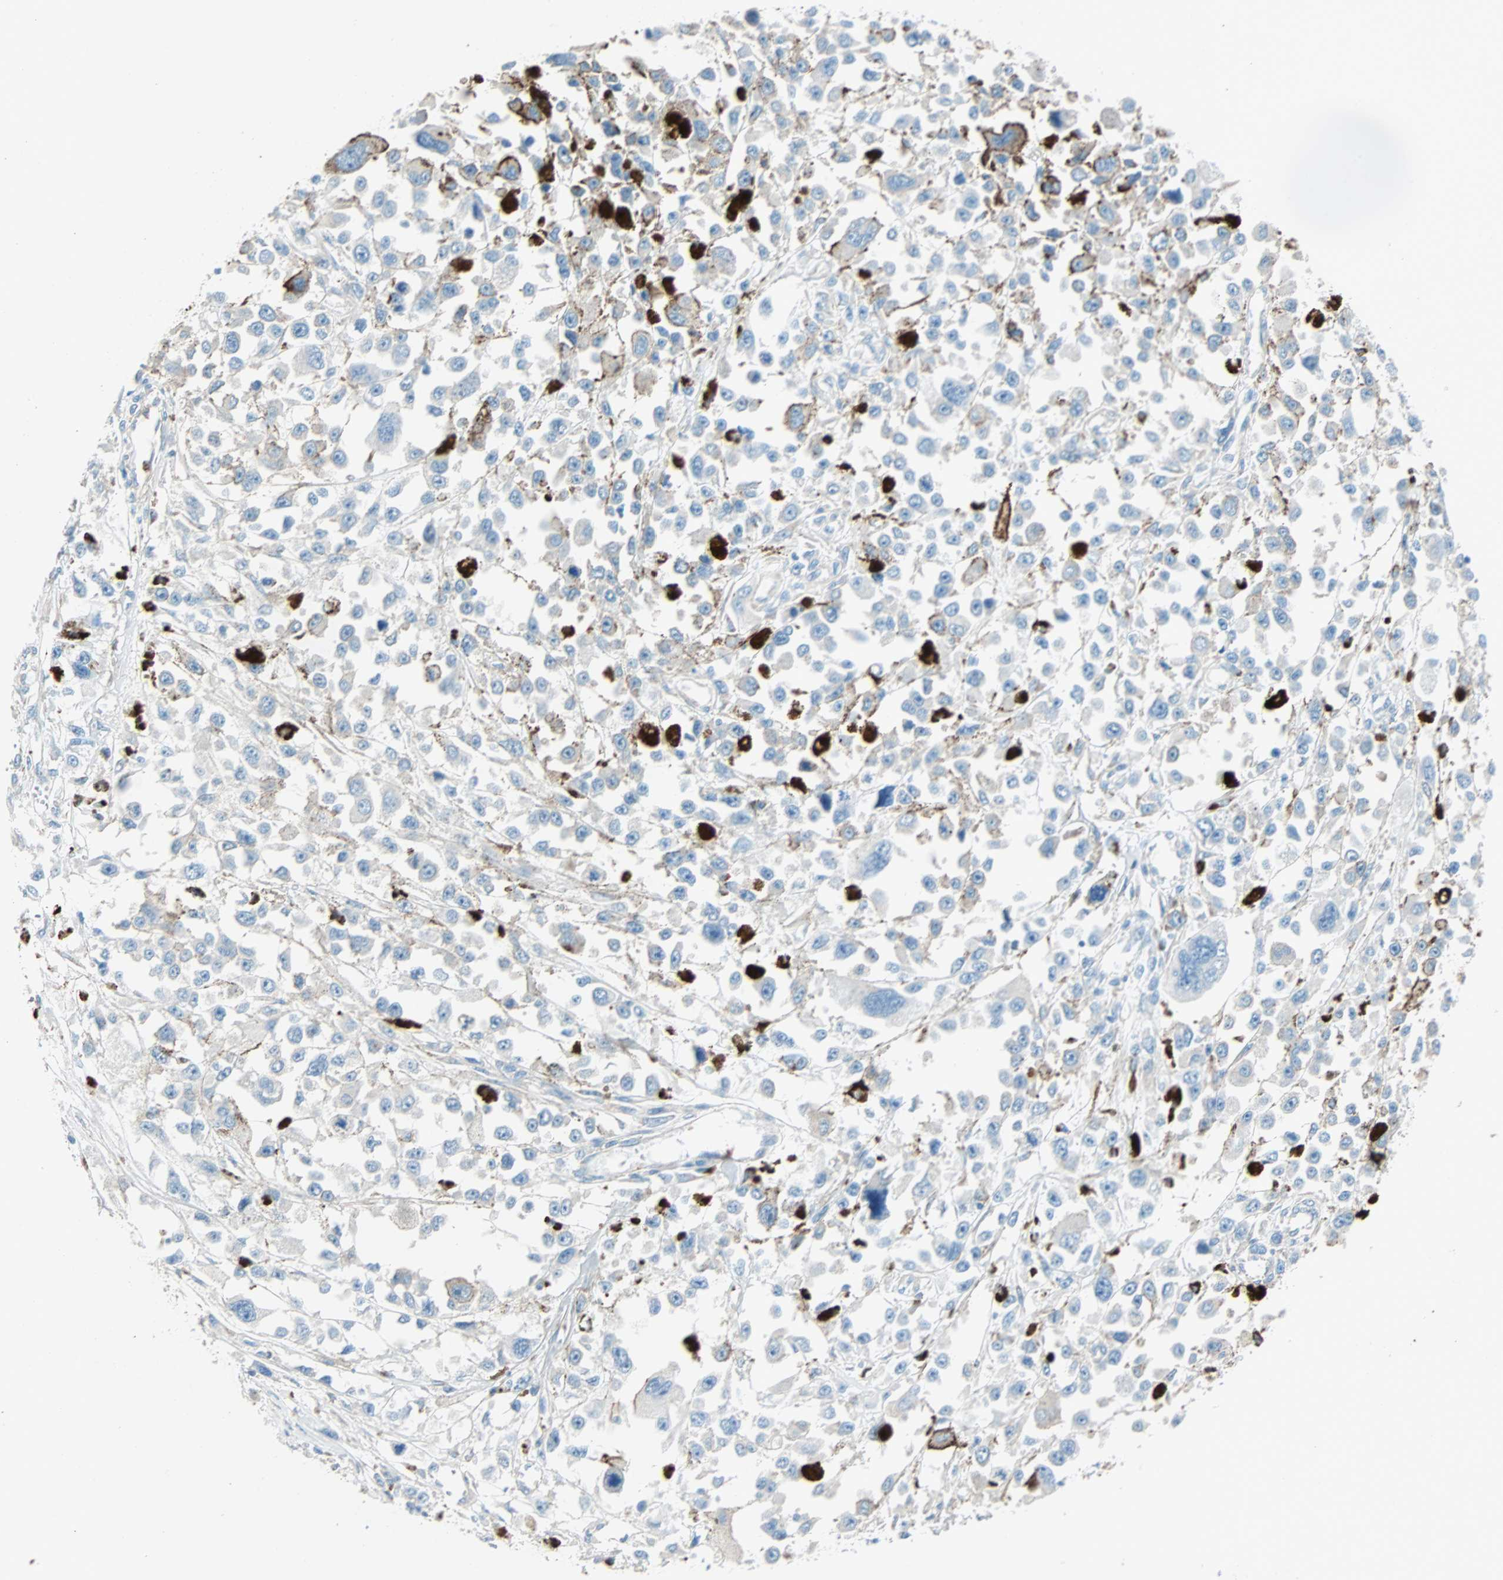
{"staining": {"intensity": "strong", "quantity": "25%-75%", "location": "cytoplasmic/membranous"}, "tissue": "melanoma", "cell_type": "Tumor cells", "image_type": "cancer", "snomed": [{"axis": "morphology", "description": "Malignant melanoma, Metastatic site"}, {"axis": "topography", "description": "Lymph node"}], "caption": "Immunohistochemical staining of human malignant melanoma (metastatic site) shows high levels of strong cytoplasmic/membranous protein positivity in approximately 25%-75% of tumor cells. The staining is performed using DAB brown chromogen to label protein expression. The nuclei are counter-stained blue using hematoxylin.", "gene": "LY6G6F", "patient": {"sex": "male", "age": 59}}